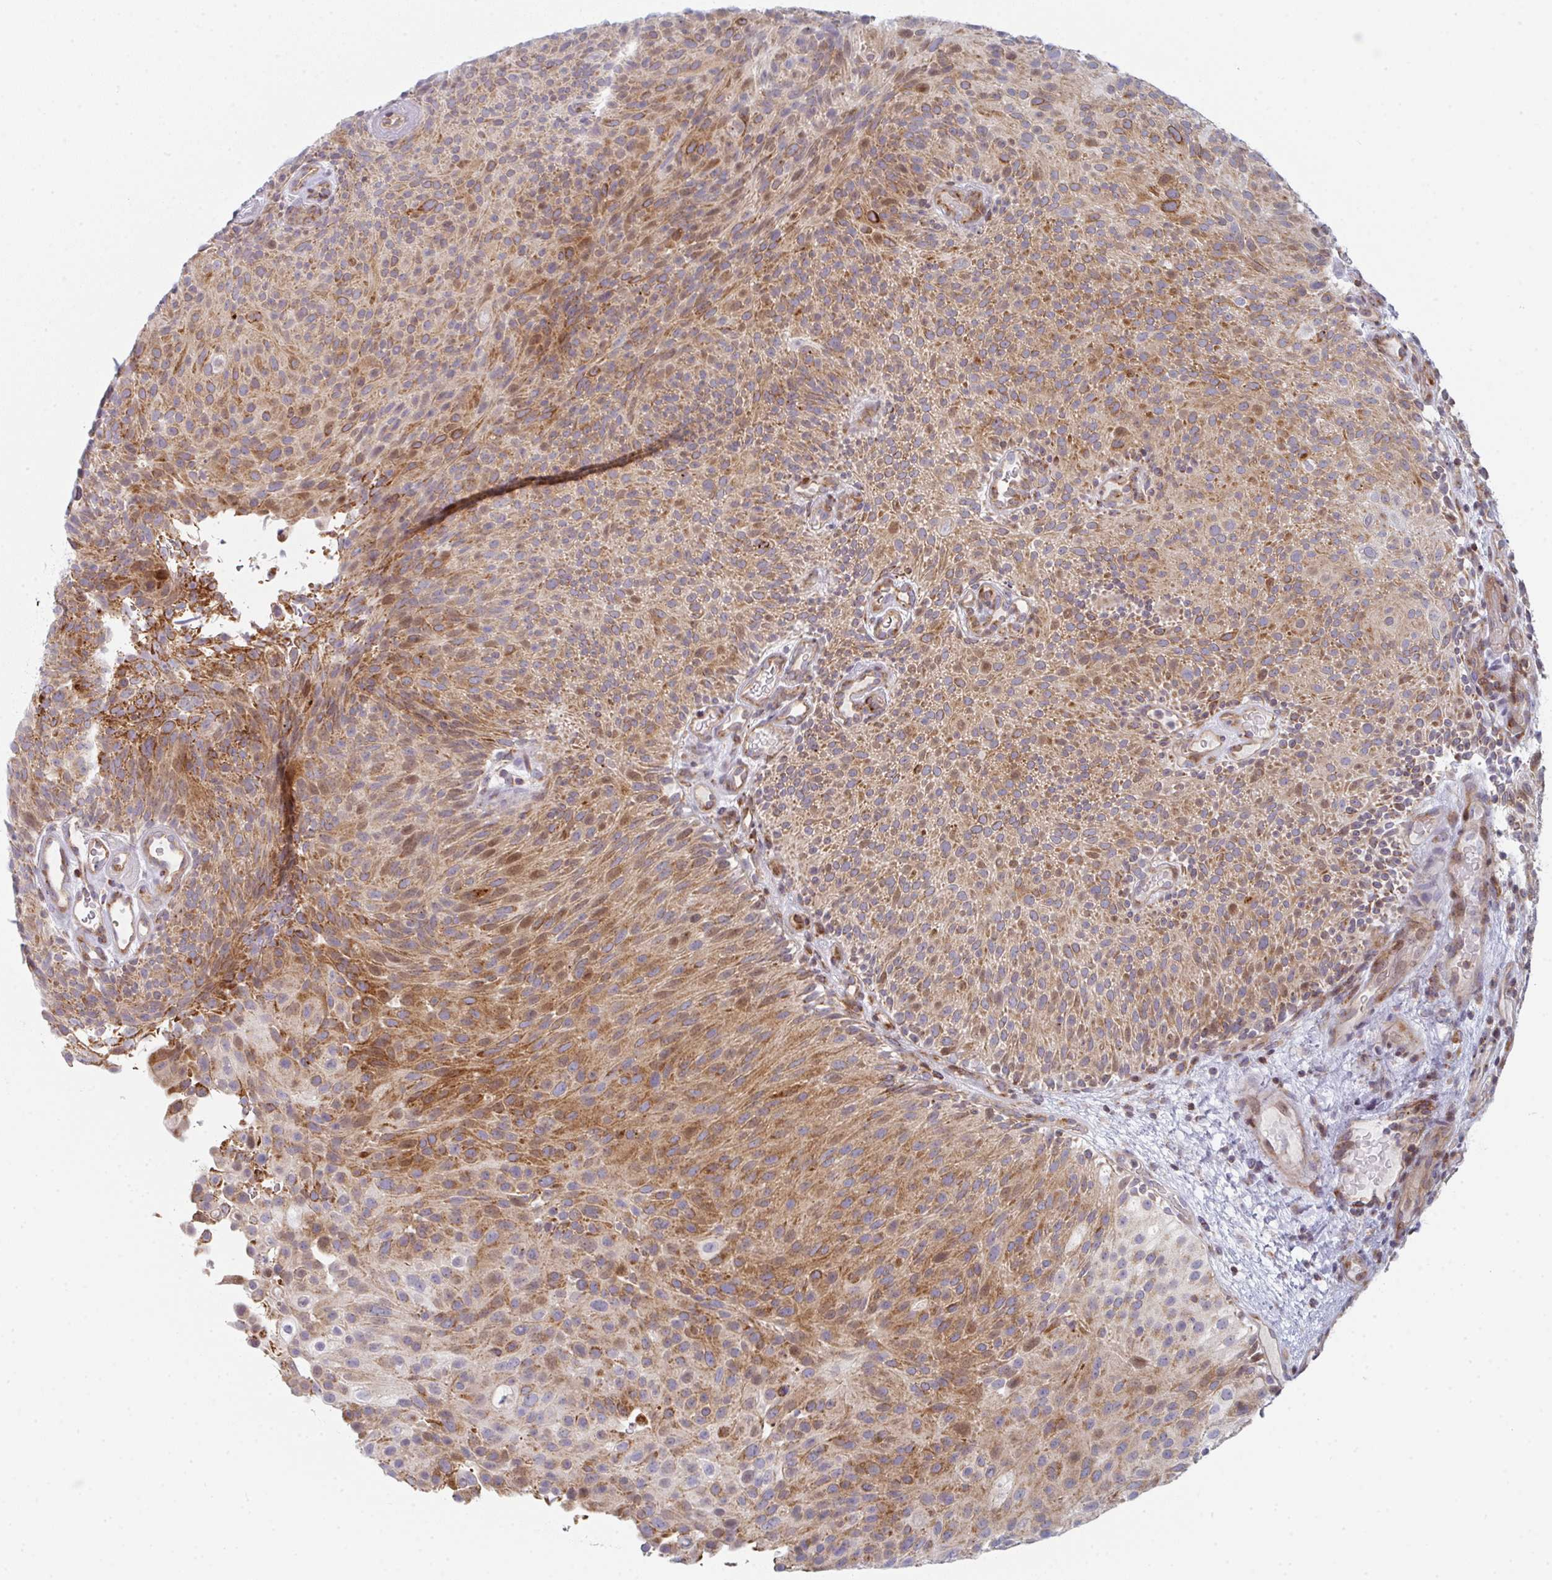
{"staining": {"intensity": "moderate", "quantity": ">75%", "location": "cytoplasmic/membranous"}, "tissue": "urothelial cancer", "cell_type": "Tumor cells", "image_type": "cancer", "snomed": [{"axis": "morphology", "description": "Urothelial carcinoma, Low grade"}, {"axis": "topography", "description": "Urinary bladder"}], "caption": "Moderate cytoplasmic/membranous protein positivity is present in about >75% of tumor cells in urothelial carcinoma (low-grade).", "gene": "PRKCH", "patient": {"sex": "male", "age": 78}}